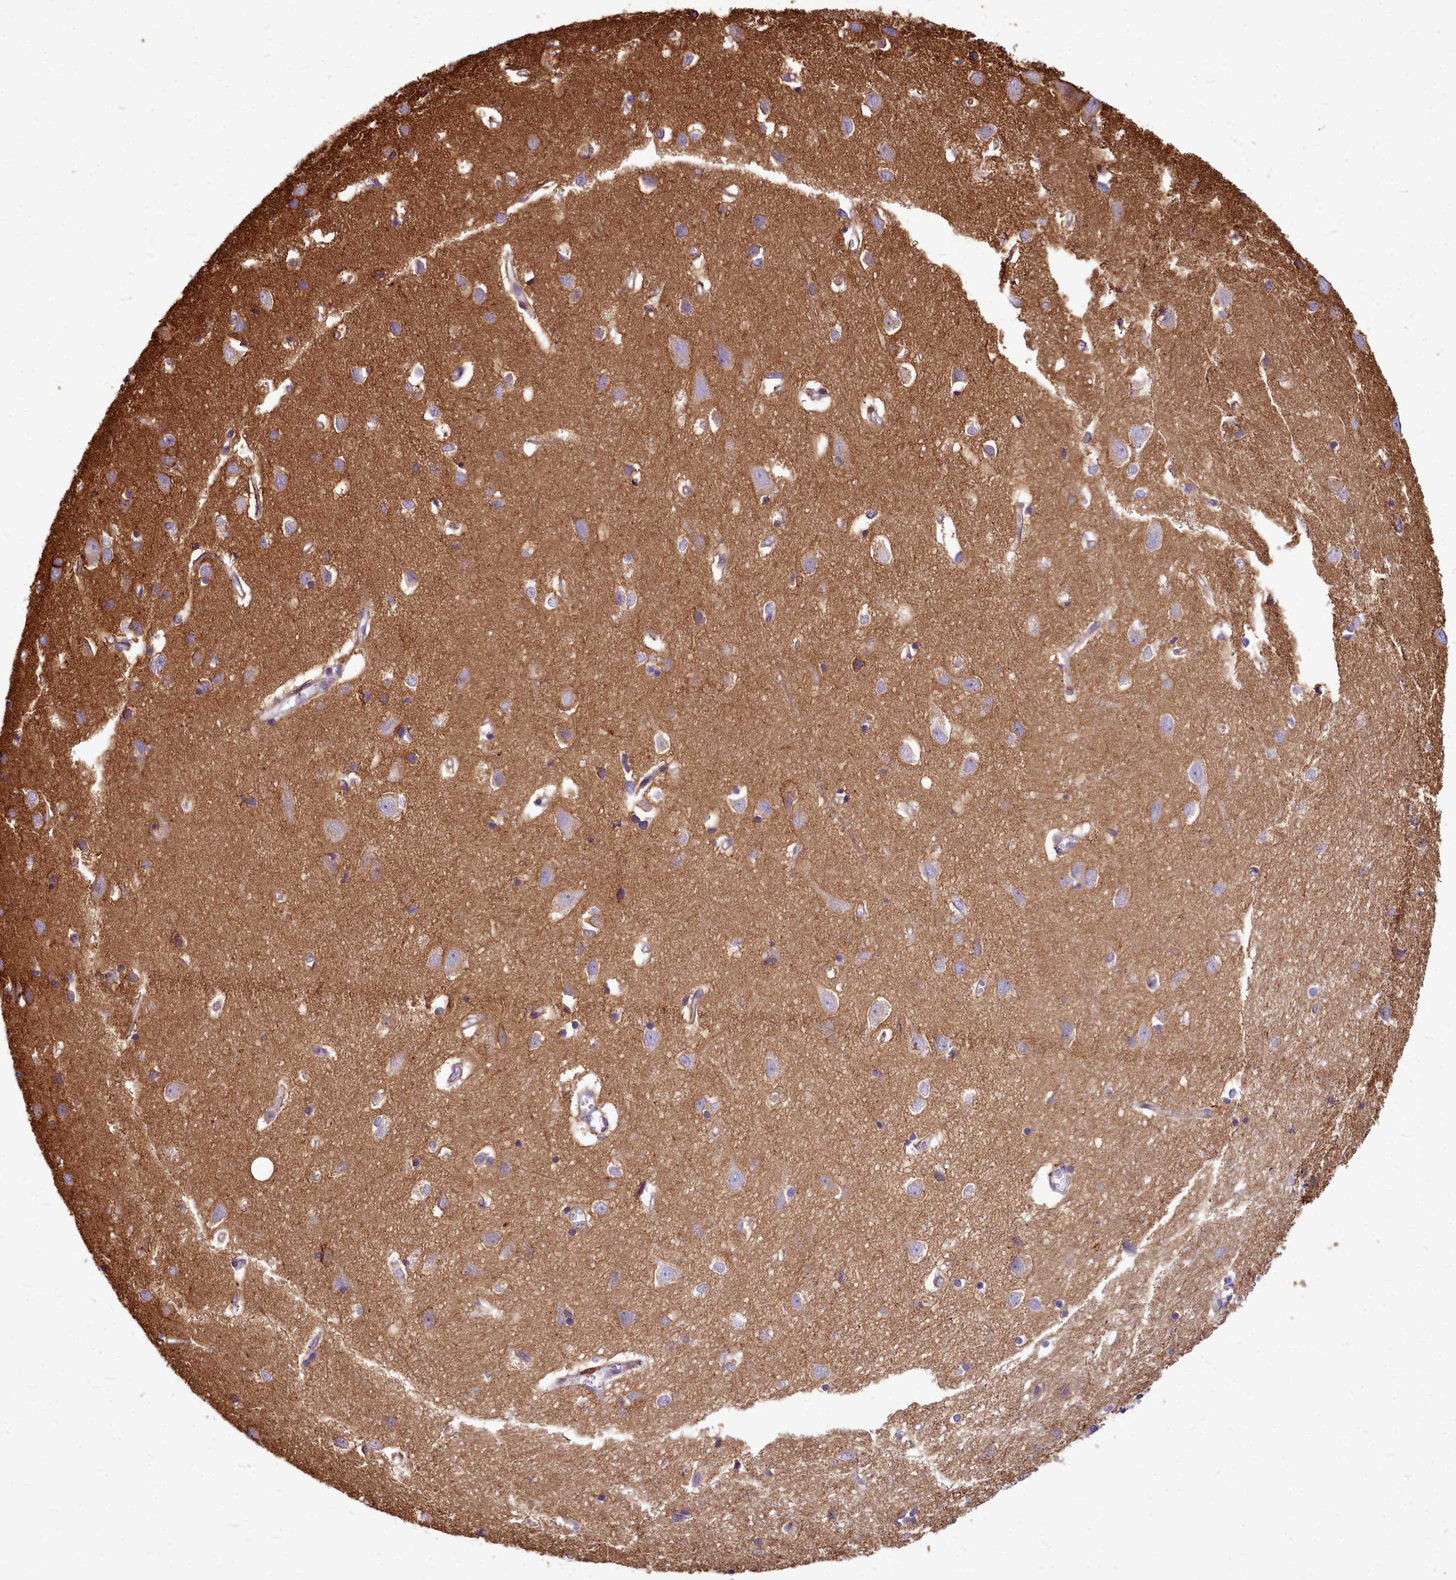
{"staining": {"intensity": "negative", "quantity": "none", "location": "none"}, "tissue": "cerebral cortex", "cell_type": "Endothelial cells", "image_type": "normal", "snomed": [{"axis": "morphology", "description": "Normal tissue, NOS"}, {"axis": "topography", "description": "Cerebral cortex"}], "caption": "This is an IHC histopathology image of normal human cerebral cortex. There is no staining in endothelial cells.", "gene": "TTC5", "patient": {"sex": "female", "age": 64}}